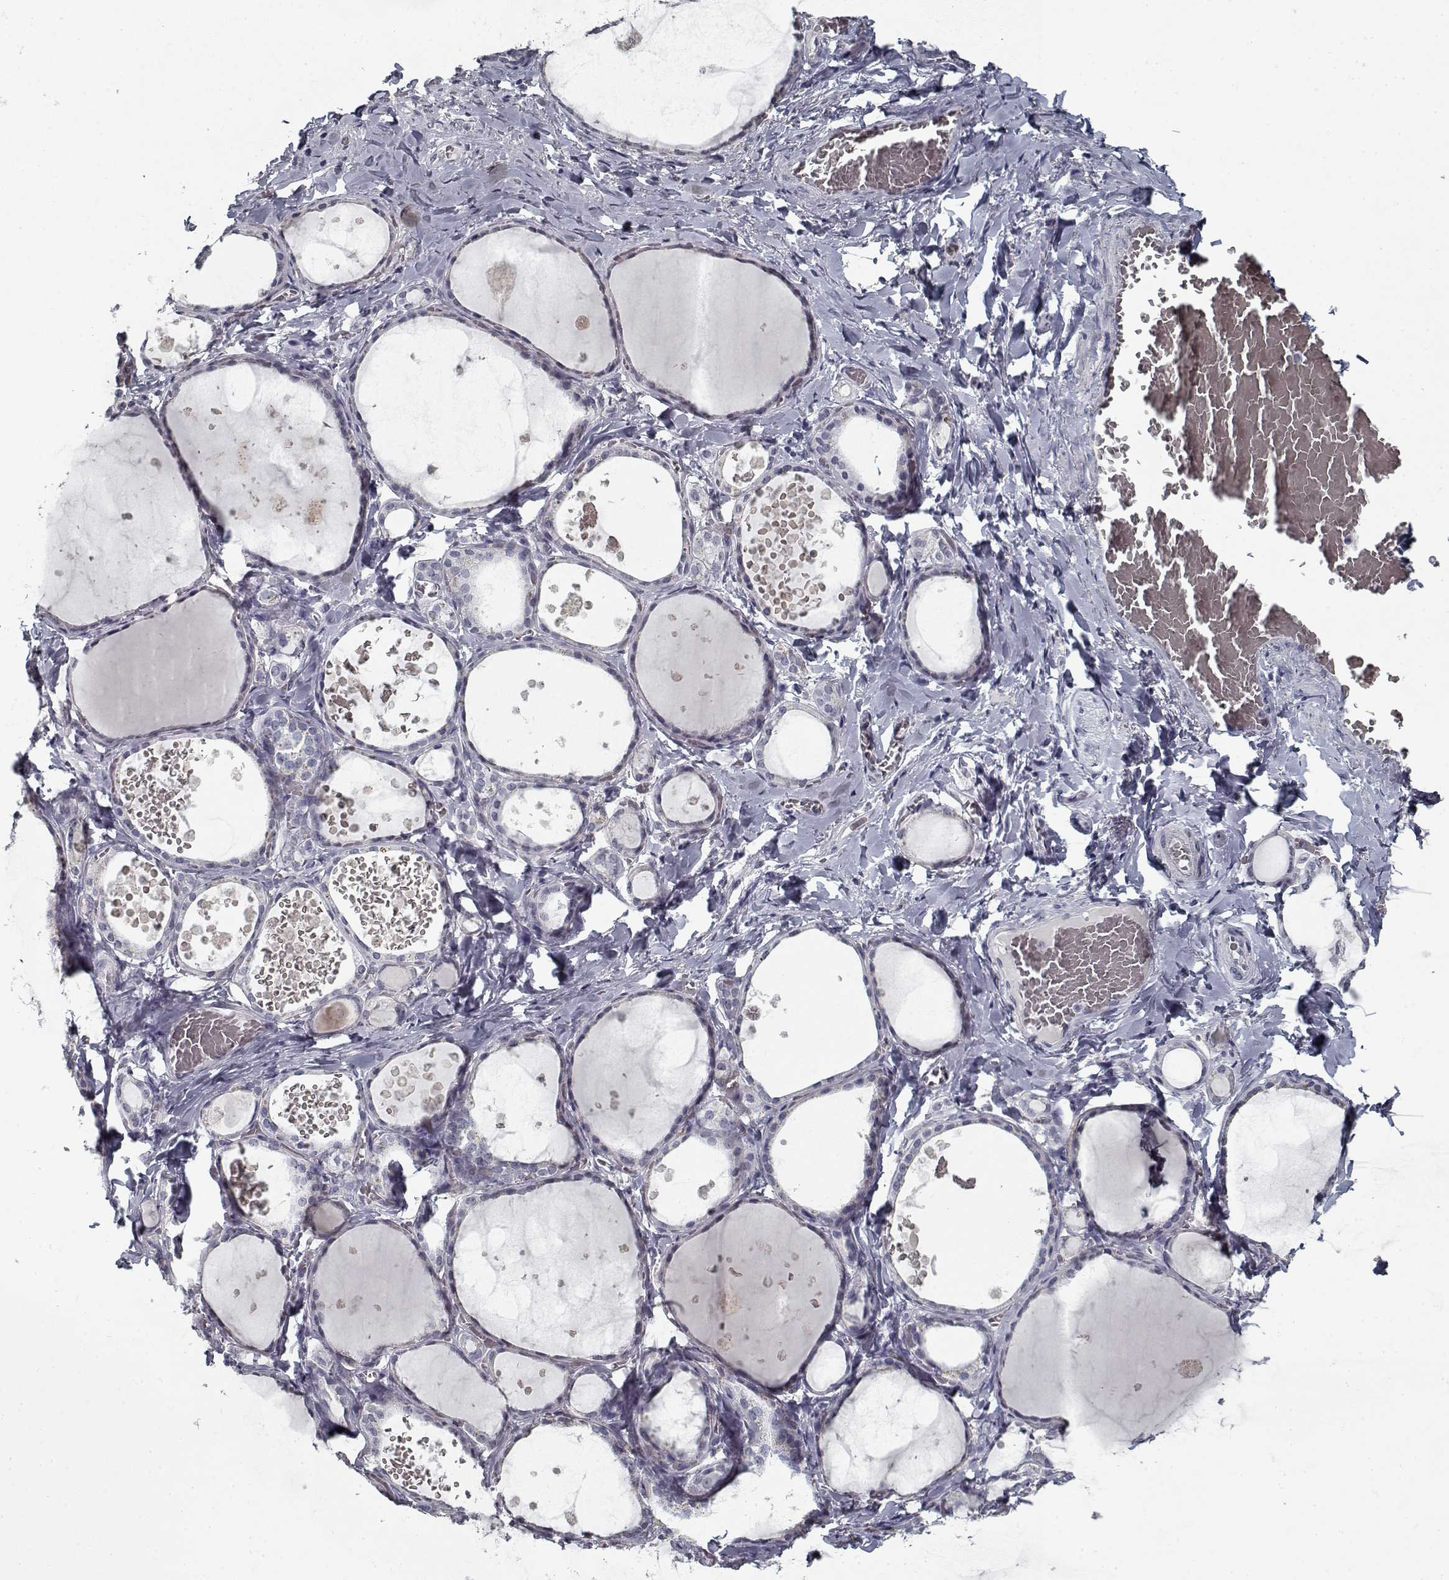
{"staining": {"intensity": "negative", "quantity": "none", "location": "none"}, "tissue": "thyroid gland", "cell_type": "Glandular cells", "image_type": "normal", "snomed": [{"axis": "morphology", "description": "Normal tissue, NOS"}, {"axis": "topography", "description": "Thyroid gland"}], "caption": "IHC of unremarkable human thyroid gland demonstrates no staining in glandular cells.", "gene": "GAD2", "patient": {"sex": "female", "age": 56}}